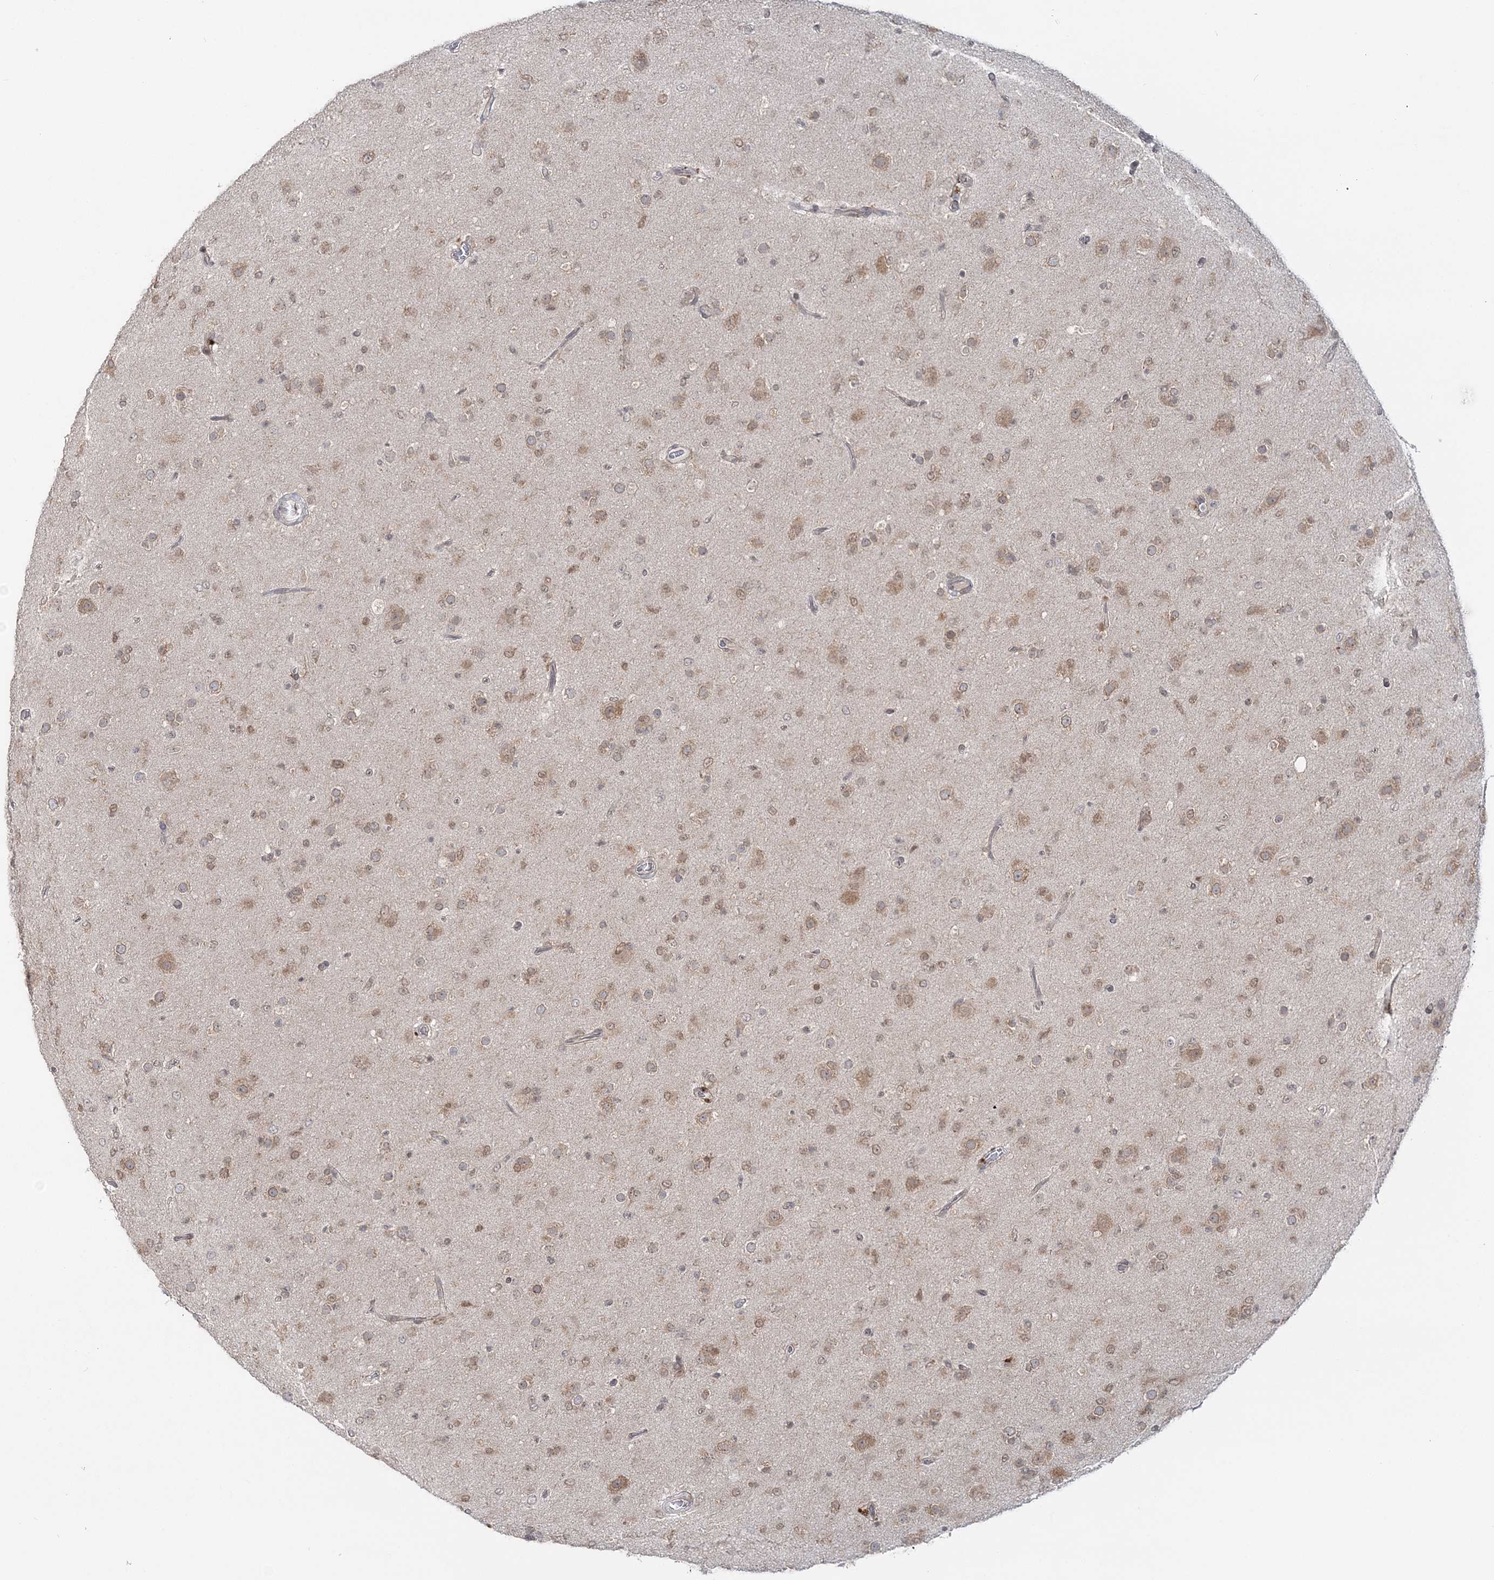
{"staining": {"intensity": "weak", "quantity": ">75%", "location": "cytoplasmic/membranous"}, "tissue": "glioma", "cell_type": "Tumor cells", "image_type": "cancer", "snomed": [{"axis": "morphology", "description": "Glioma, malignant, Low grade"}, {"axis": "topography", "description": "Brain"}], "caption": "This photomicrograph shows immunohistochemistry staining of human glioma, with low weak cytoplasmic/membranous positivity in approximately >75% of tumor cells.", "gene": "ZFAND6", "patient": {"sex": "male", "age": 65}}